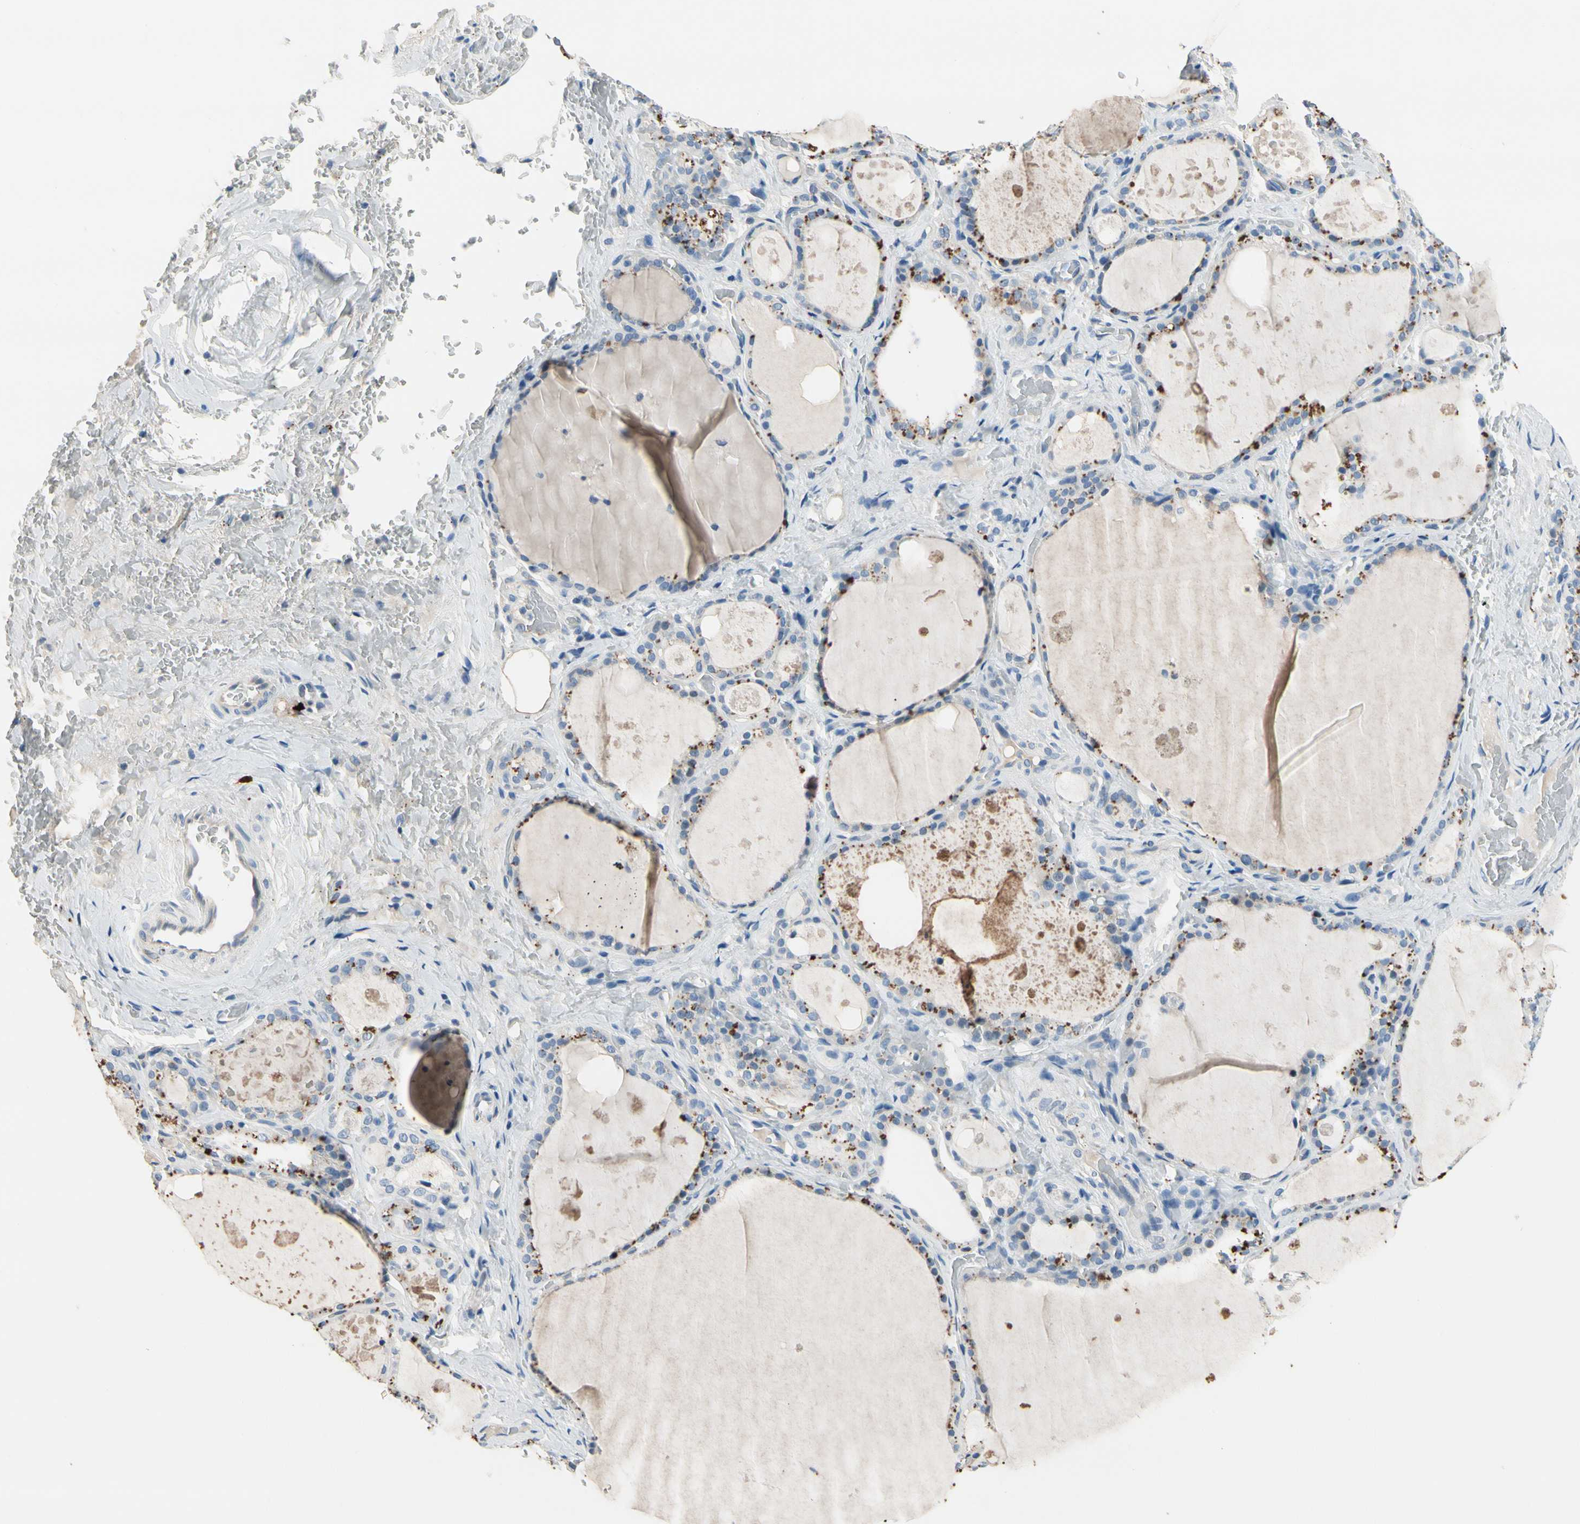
{"staining": {"intensity": "moderate", "quantity": "<25%", "location": "cytoplasmic/membranous"}, "tissue": "thyroid gland", "cell_type": "Glandular cells", "image_type": "normal", "snomed": [{"axis": "morphology", "description": "Normal tissue, NOS"}, {"axis": "topography", "description": "Thyroid gland"}], "caption": "A high-resolution micrograph shows immunohistochemistry (IHC) staining of unremarkable thyroid gland, which exhibits moderate cytoplasmic/membranous expression in approximately <25% of glandular cells.", "gene": "CPA3", "patient": {"sex": "male", "age": 61}}